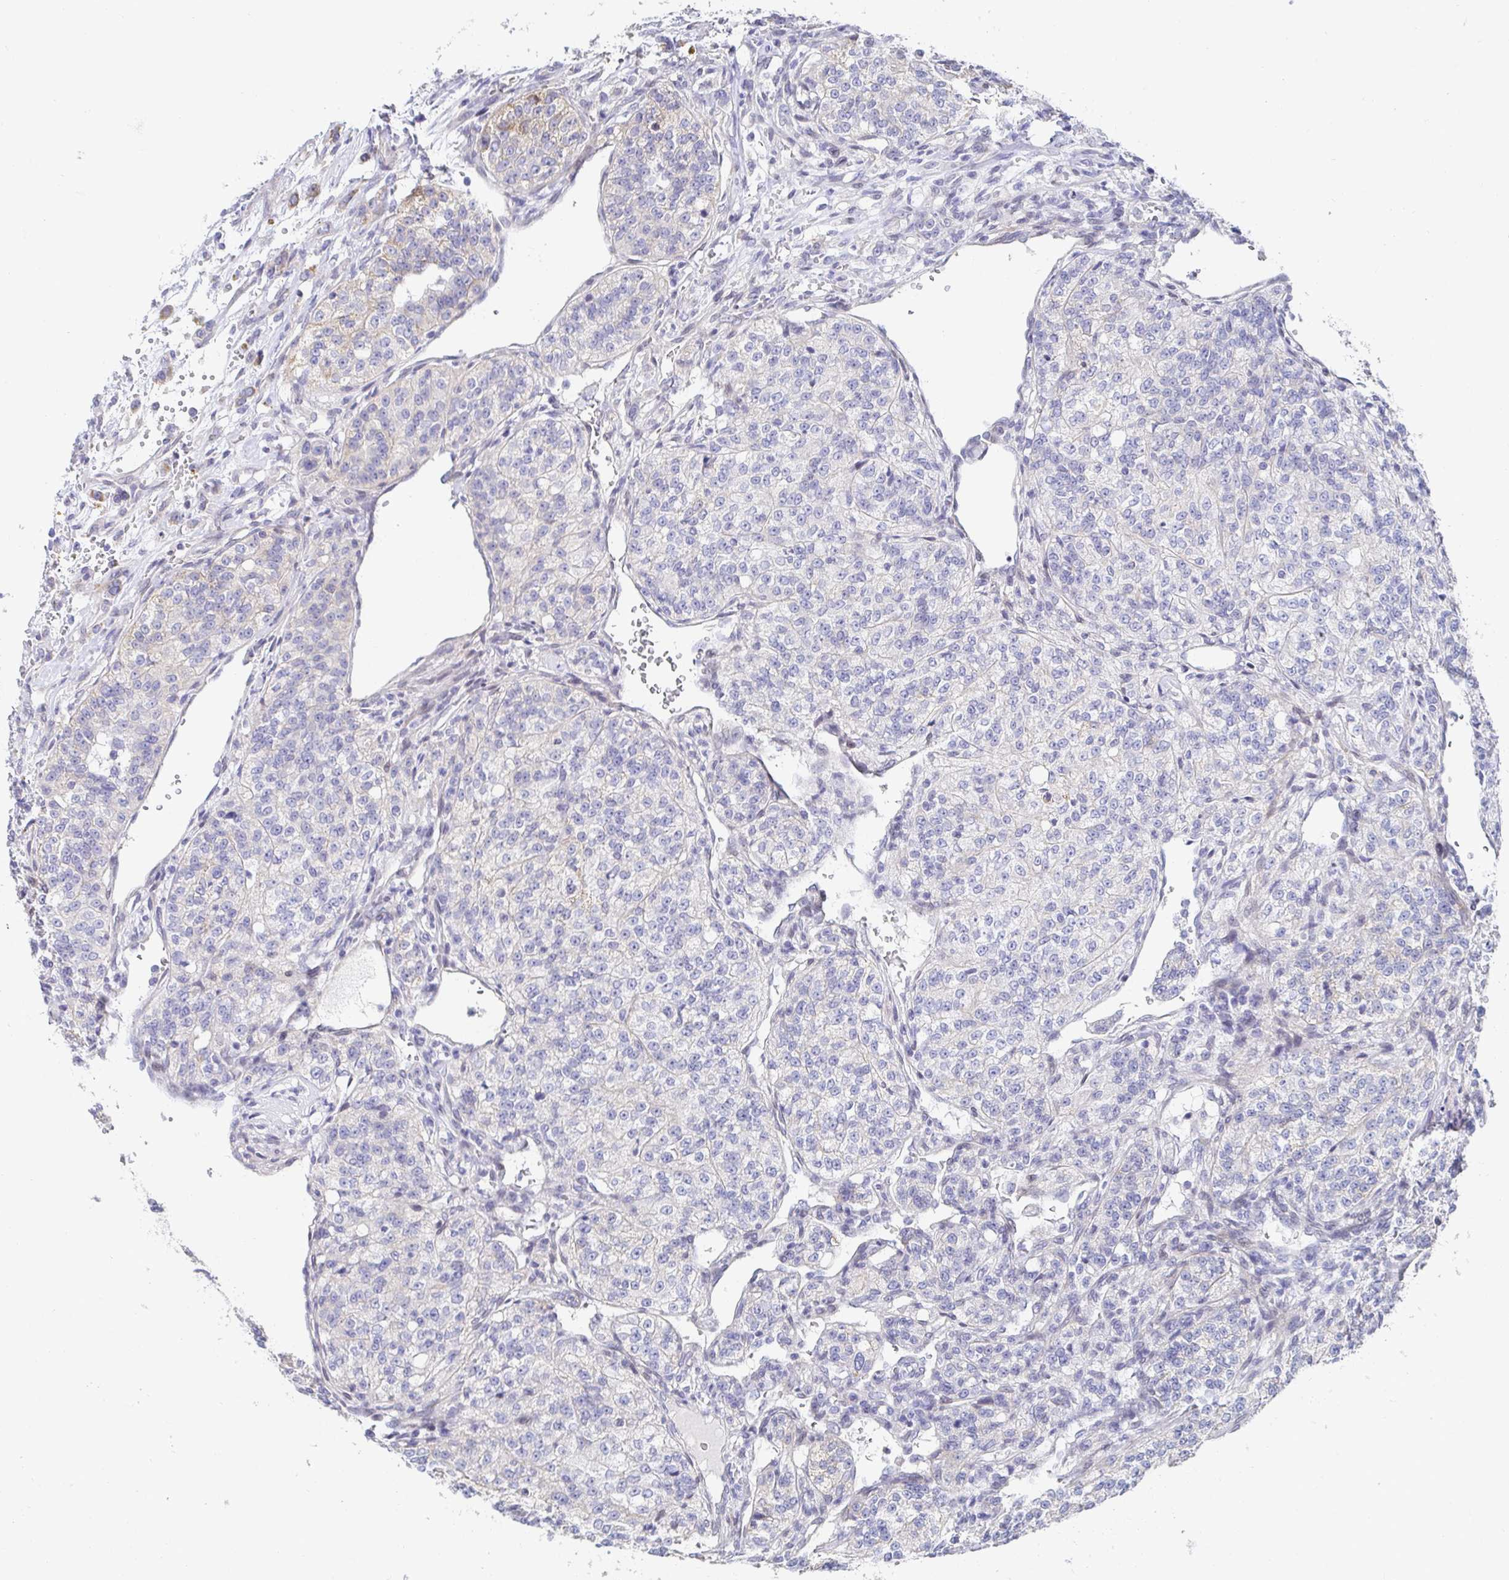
{"staining": {"intensity": "negative", "quantity": "none", "location": "none"}, "tissue": "renal cancer", "cell_type": "Tumor cells", "image_type": "cancer", "snomed": [{"axis": "morphology", "description": "Adenocarcinoma, NOS"}, {"axis": "topography", "description": "Kidney"}], "caption": "Human renal cancer stained for a protein using IHC reveals no positivity in tumor cells.", "gene": "AKAP14", "patient": {"sex": "female", "age": 63}}